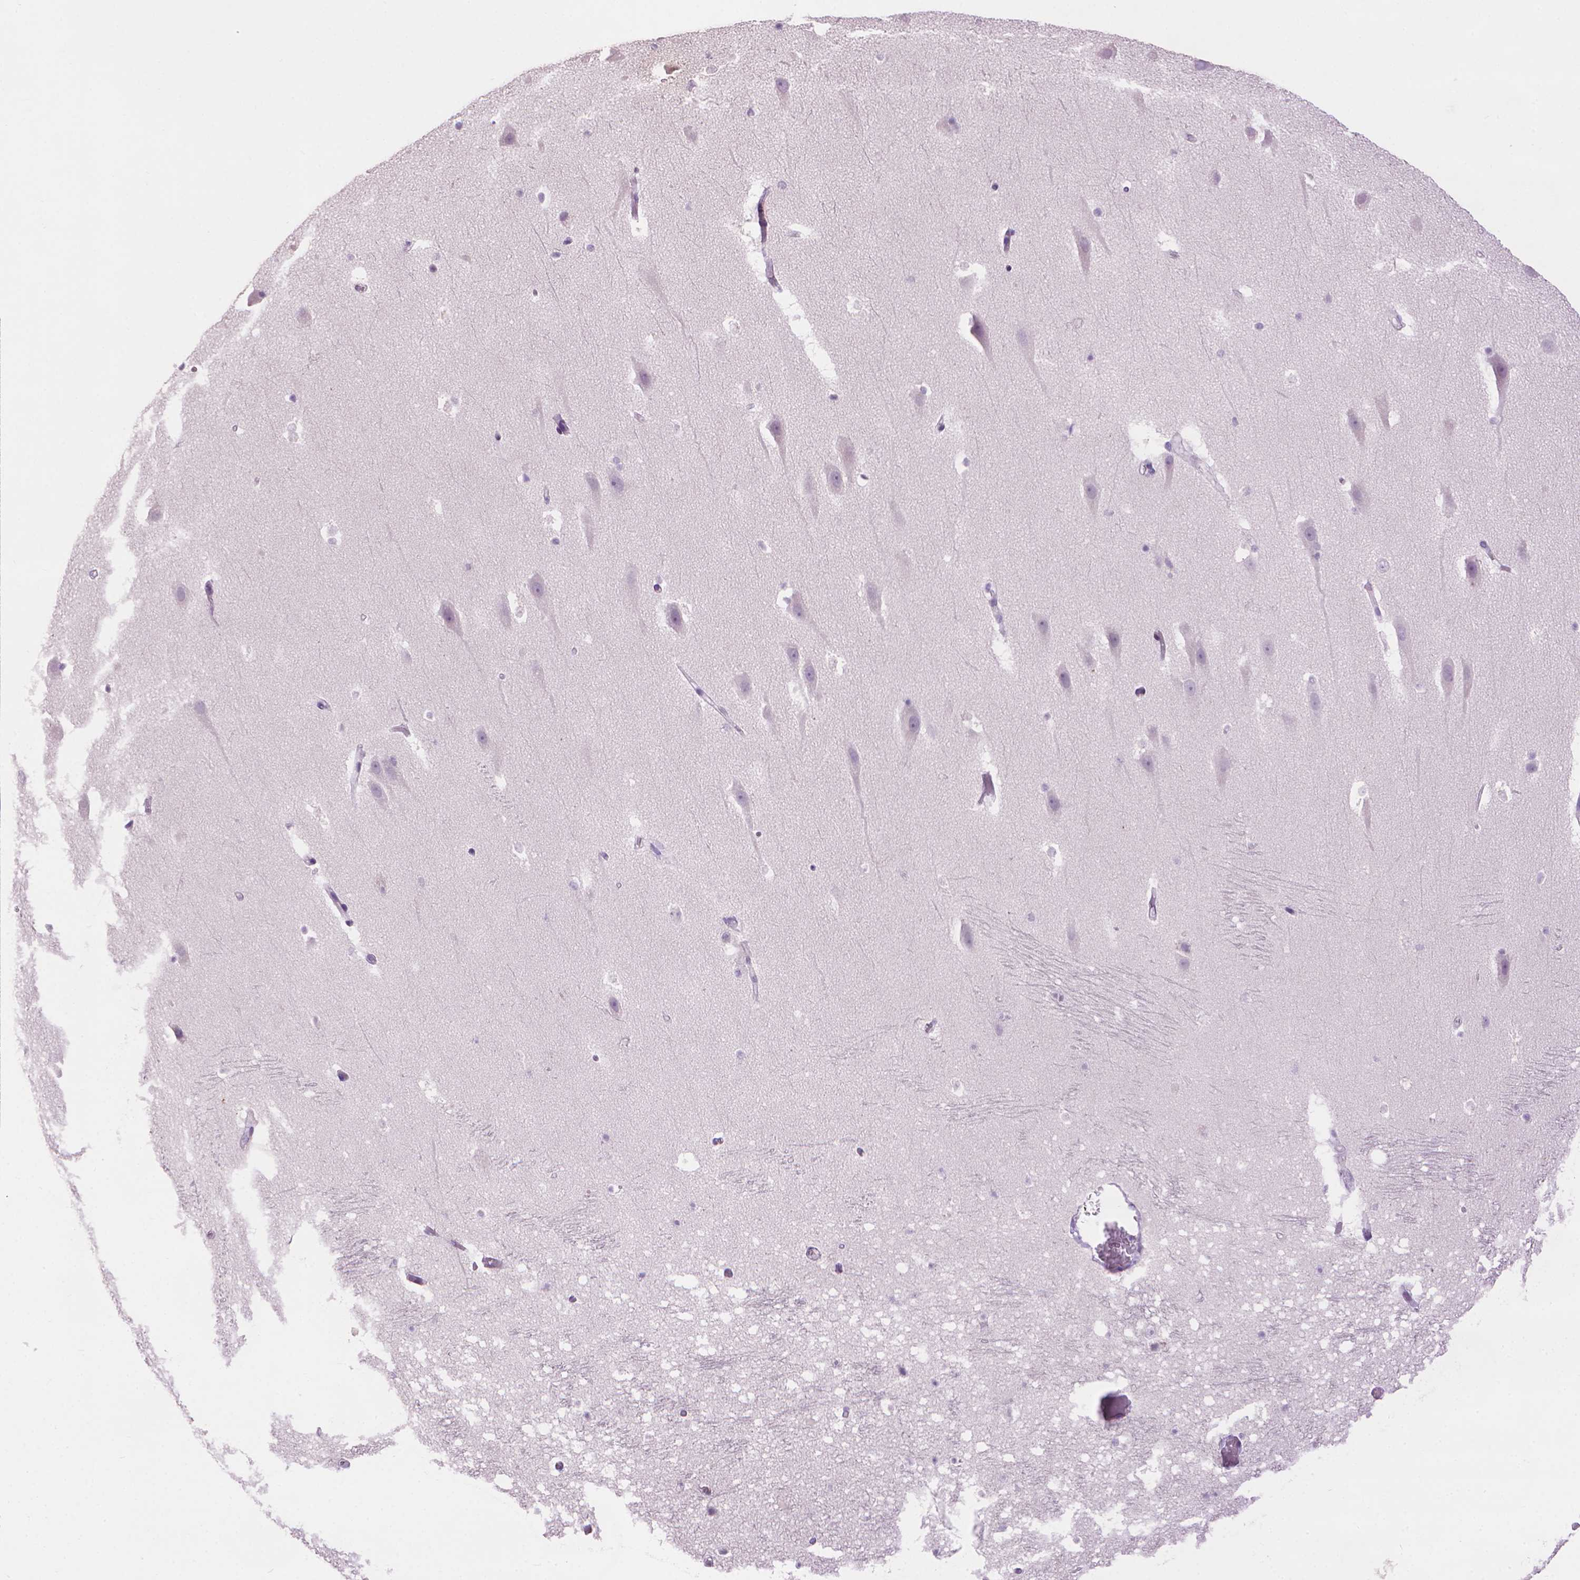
{"staining": {"intensity": "negative", "quantity": "none", "location": "none"}, "tissue": "hippocampus", "cell_type": "Glial cells", "image_type": "normal", "snomed": [{"axis": "morphology", "description": "Normal tissue, NOS"}, {"axis": "topography", "description": "Hippocampus"}], "caption": "The histopathology image displays no staining of glial cells in unremarkable hippocampus. (Brightfield microscopy of DAB (3,3'-diaminobenzidine) IHC at high magnification).", "gene": "MLANA", "patient": {"sex": "male", "age": 26}}